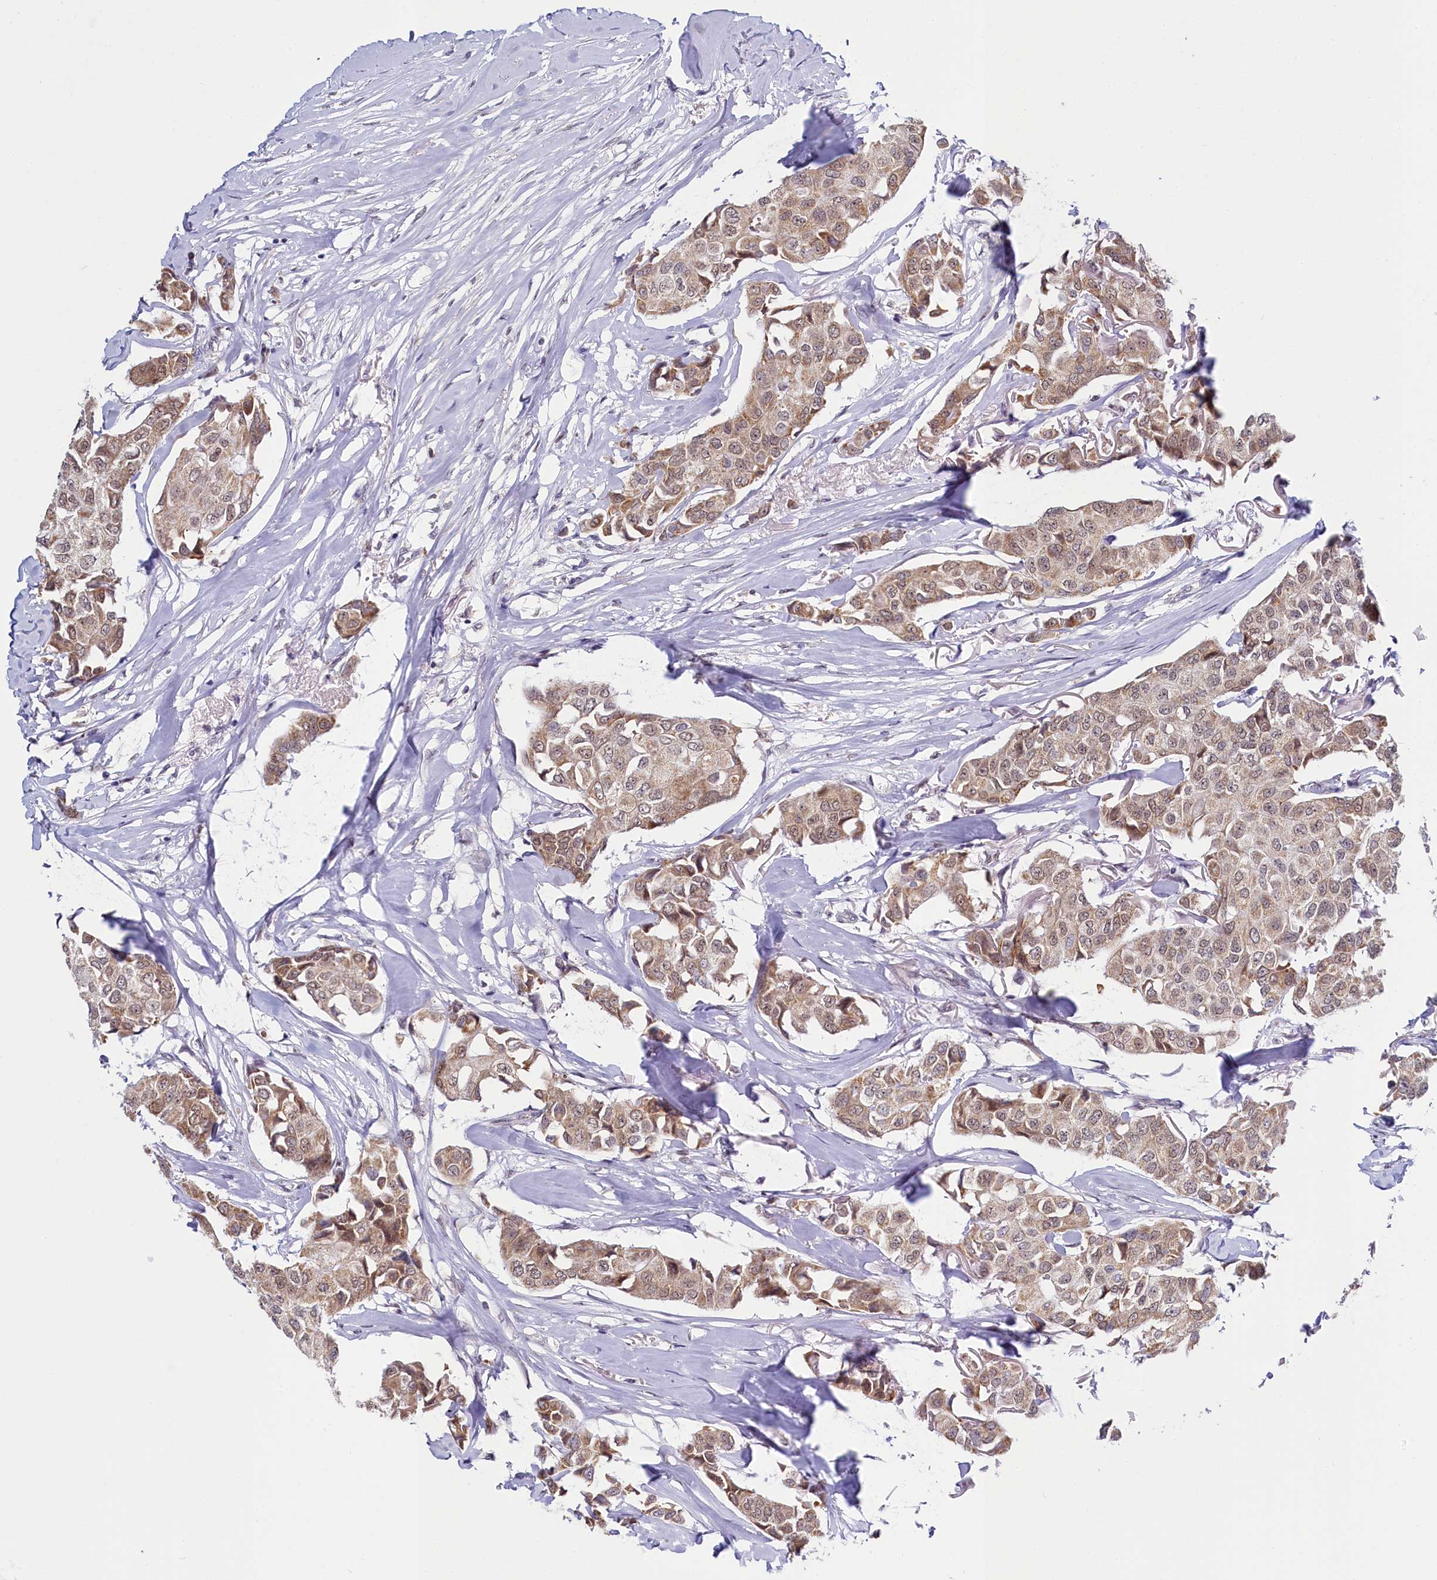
{"staining": {"intensity": "weak", "quantity": ">75%", "location": "cytoplasmic/membranous"}, "tissue": "breast cancer", "cell_type": "Tumor cells", "image_type": "cancer", "snomed": [{"axis": "morphology", "description": "Duct carcinoma"}, {"axis": "topography", "description": "Breast"}], "caption": "This is an image of immunohistochemistry staining of breast cancer, which shows weak staining in the cytoplasmic/membranous of tumor cells.", "gene": "PPHLN1", "patient": {"sex": "female", "age": 80}}